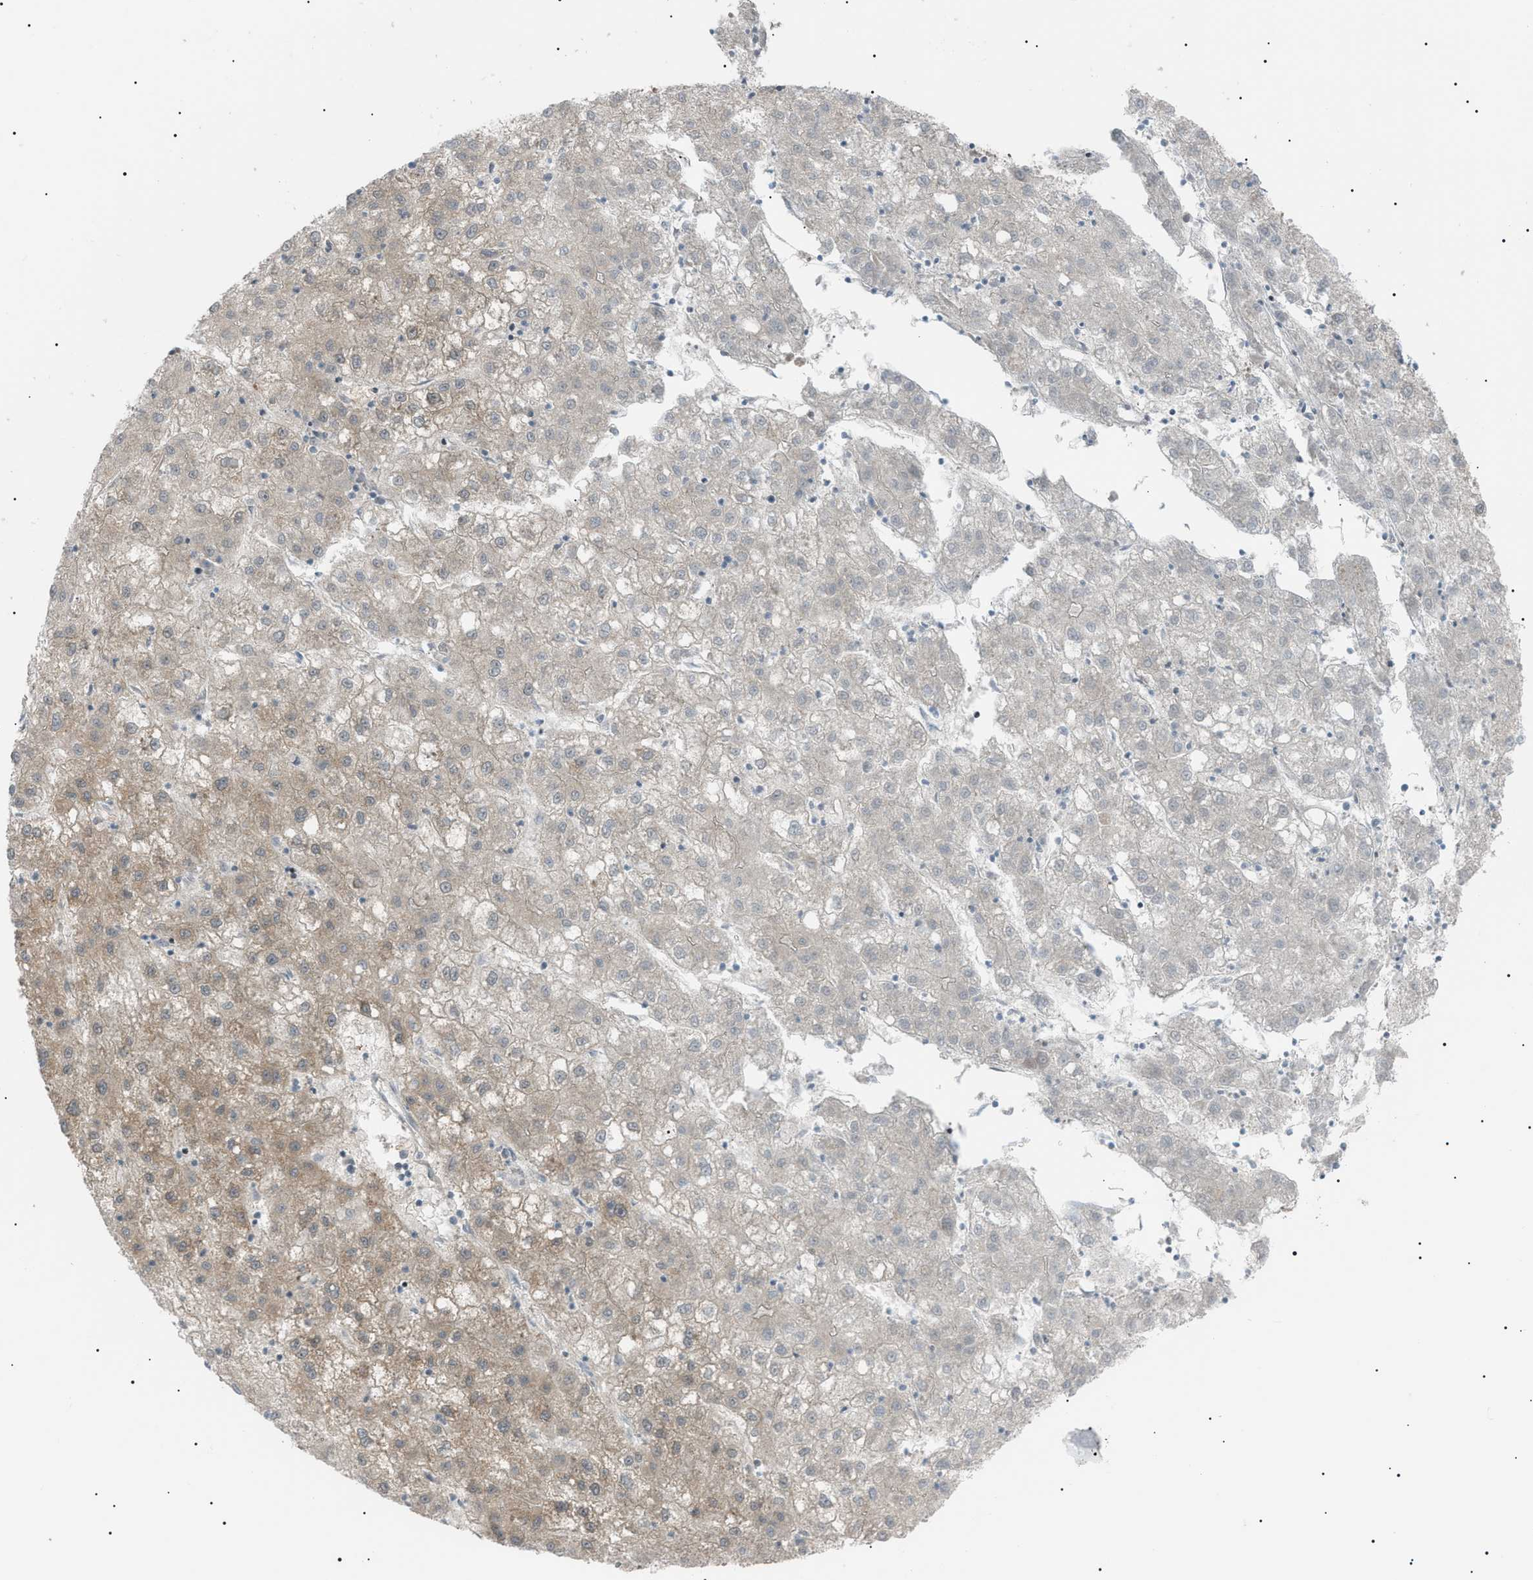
{"staining": {"intensity": "weak", "quantity": "<25%", "location": "cytoplasmic/membranous"}, "tissue": "liver cancer", "cell_type": "Tumor cells", "image_type": "cancer", "snomed": [{"axis": "morphology", "description": "Carcinoma, Hepatocellular, NOS"}, {"axis": "topography", "description": "Liver"}], "caption": "The immunohistochemistry micrograph has no significant expression in tumor cells of liver cancer (hepatocellular carcinoma) tissue.", "gene": "LPIN2", "patient": {"sex": "male", "age": 72}}